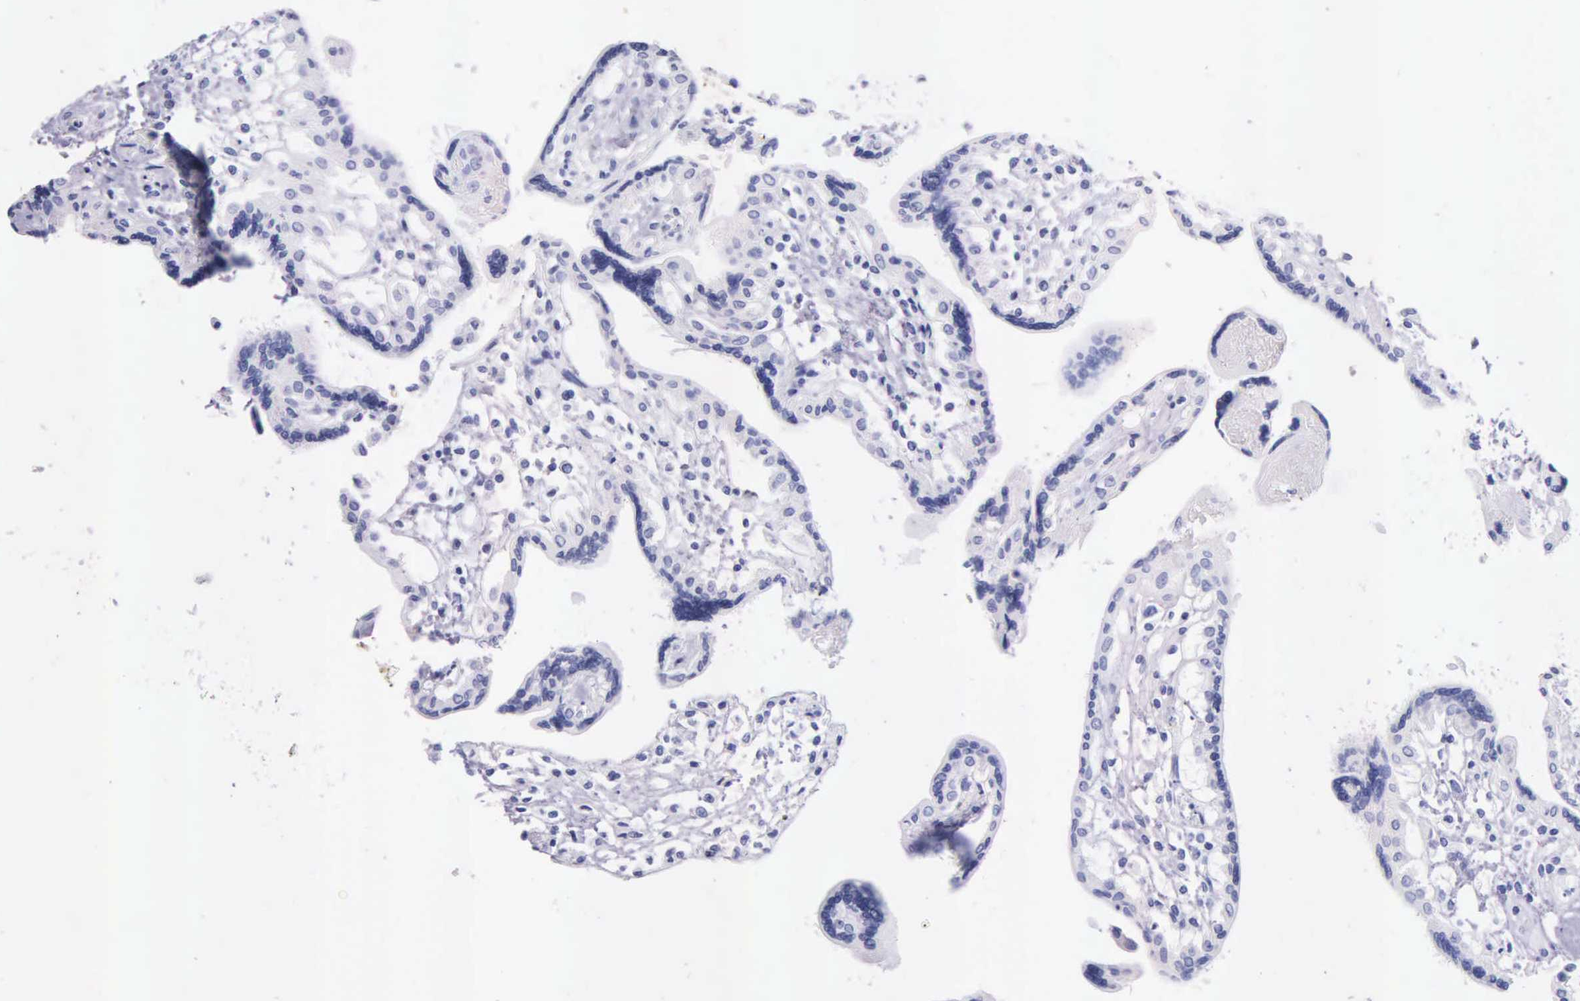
{"staining": {"intensity": "negative", "quantity": "none", "location": "none"}, "tissue": "placenta", "cell_type": "Trophoblastic cells", "image_type": "normal", "snomed": [{"axis": "morphology", "description": "Normal tissue, NOS"}, {"axis": "topography", "description": "Placenta"}], "caption": "The photomicrograph reveals no staining of trophoblastic cells in normal placenta.", "gene": "KLK2", "patient": {"sex": "female", "age": 31}}